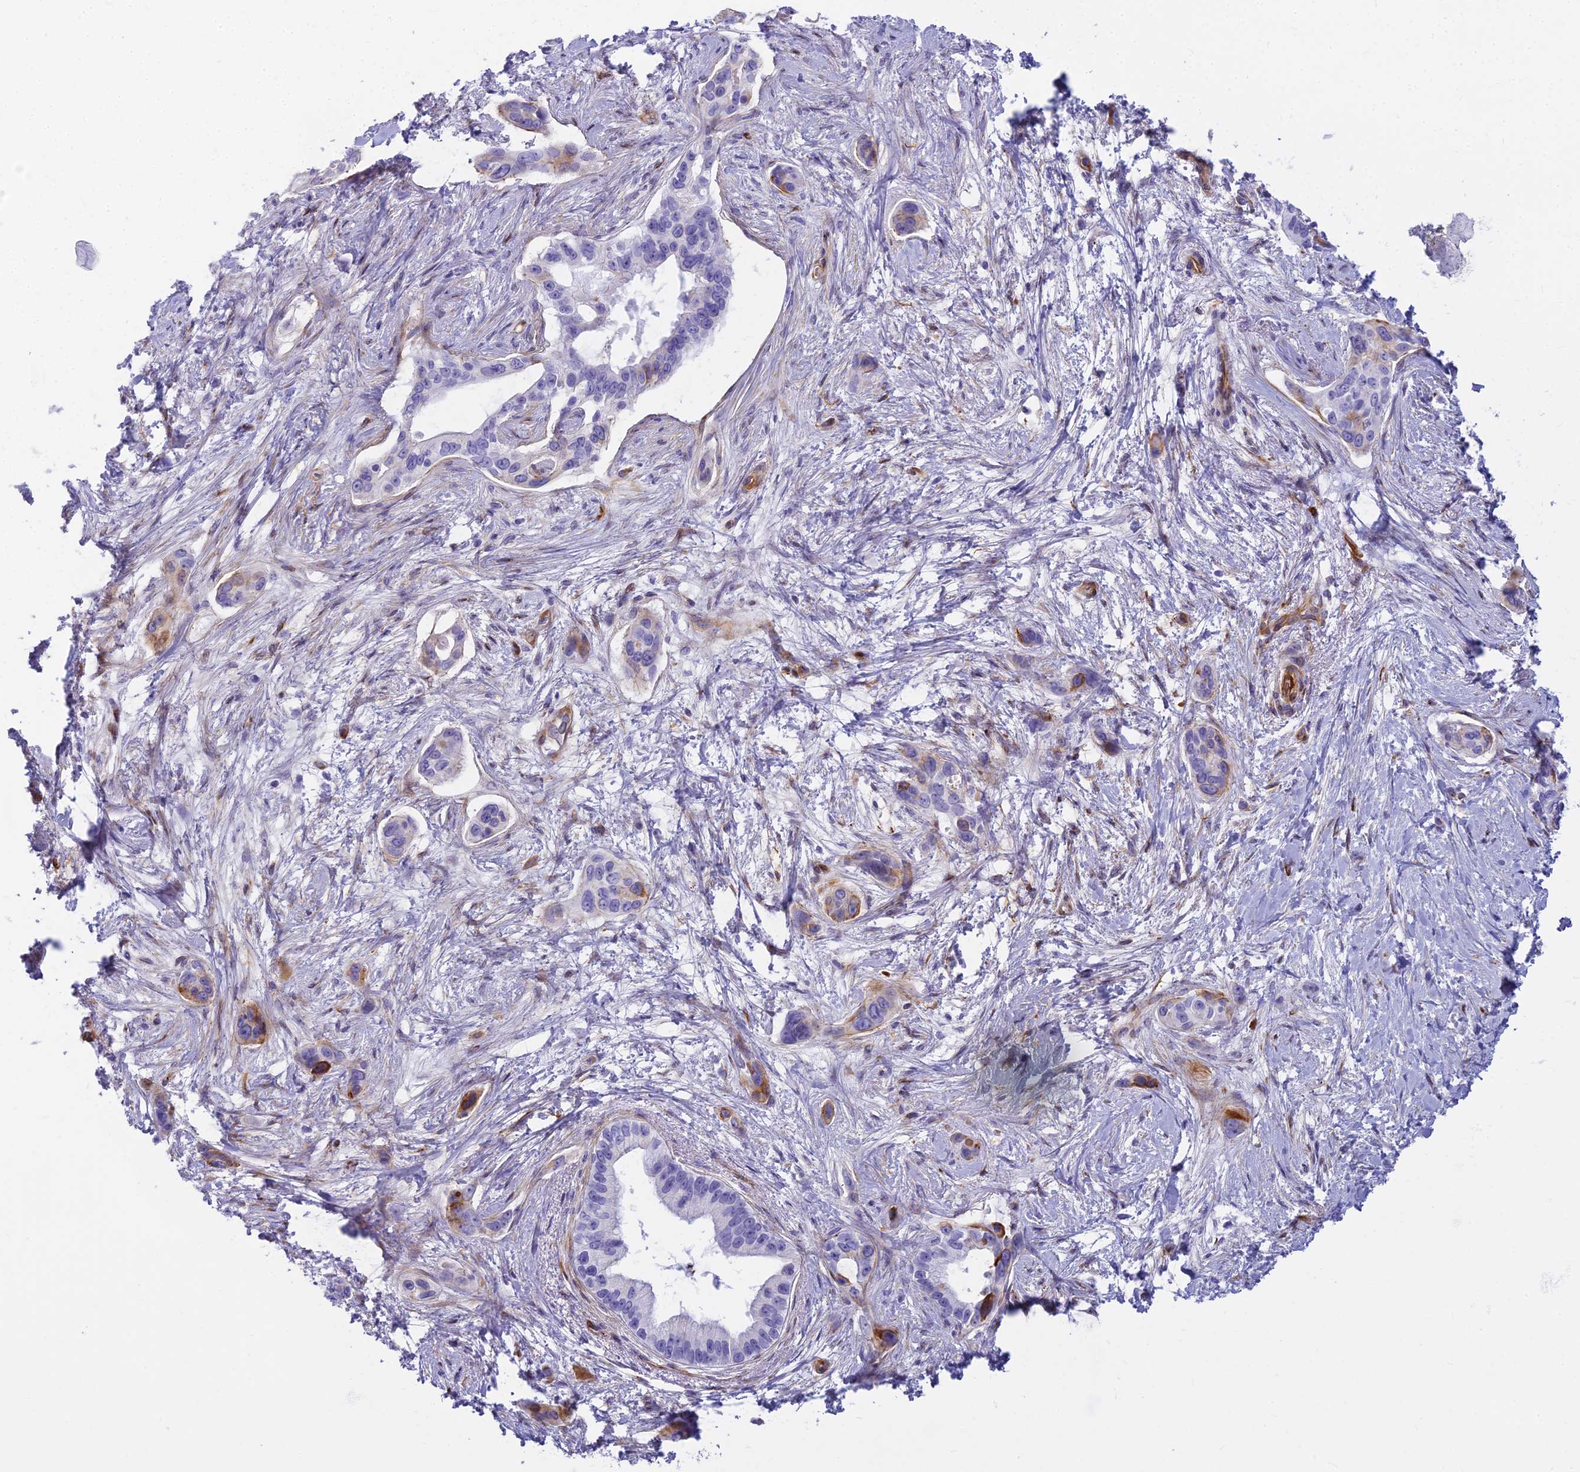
{"staining": {"intensity": "moderate", "quantity": "<25%", "location": "cytoplasmic/membranous"}, "tissue": "pancreatic cancer", "cell_type": "Tumor cells", "image_type": "cancer", "snomed": [{"axis": "morphology", "description": "Adenocarcinoma, NOS"}, {"axis": "topography", "description": "Pancreas"}], "caption": "This photomicrograph reveals immunohistochemistry (IHC) staining of pancreatic cancer, with low moderate cytoplasmic/membranous expression in about <25% of tumor cells.", "gene": "EVI2A", "patient": {"sex": "male", "age": 72}}